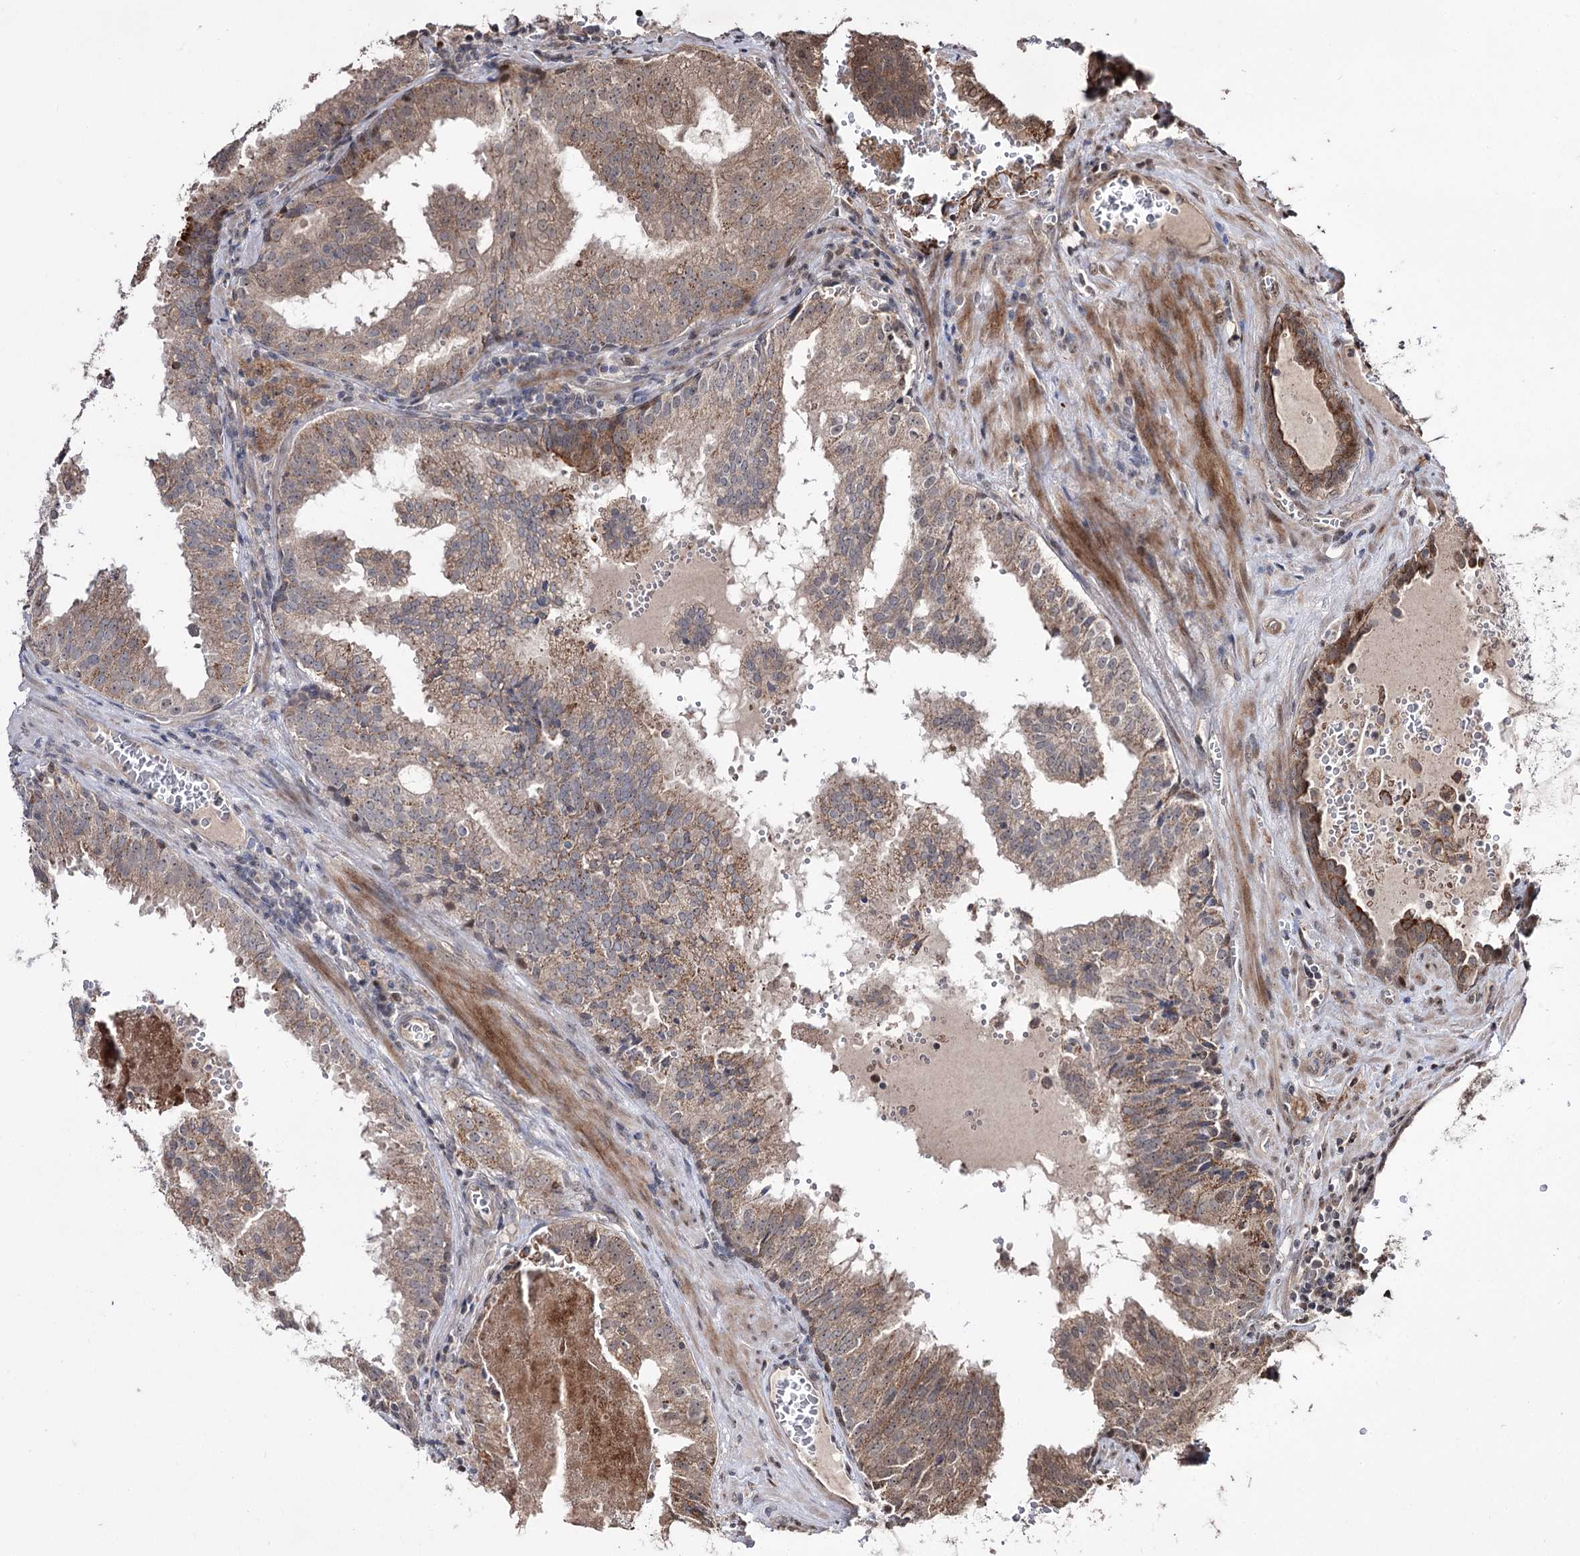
{"staining": {"intensity": "moderate", "quantity": ">75%", "location": "cytoplasmic/membranous"}, "tissue": "prostate cancer", "cell_type": "Tumor cells", "image_type": "cancer", "snomed": [{"axis": "morphology", "description": "Adenocarcinoma, High grade"}, {"axis": "topography", "description": "Prostate"}], "caption": "Immunohistochemistry of human prostate high-grade adenocarcinoma demonstrates medium levels of moderate cytoplasmic/membranous expression in about >75% of tumor cells. The staining was performed using DAB (3,3'-diaminobenzidine) to visualize the protein expression in brown, while the nuclei were stained in blue with hematoxylin (Magnification: 20x).", "gene": "CPNE8", "patient": {"sex": "male", "age": 68}}